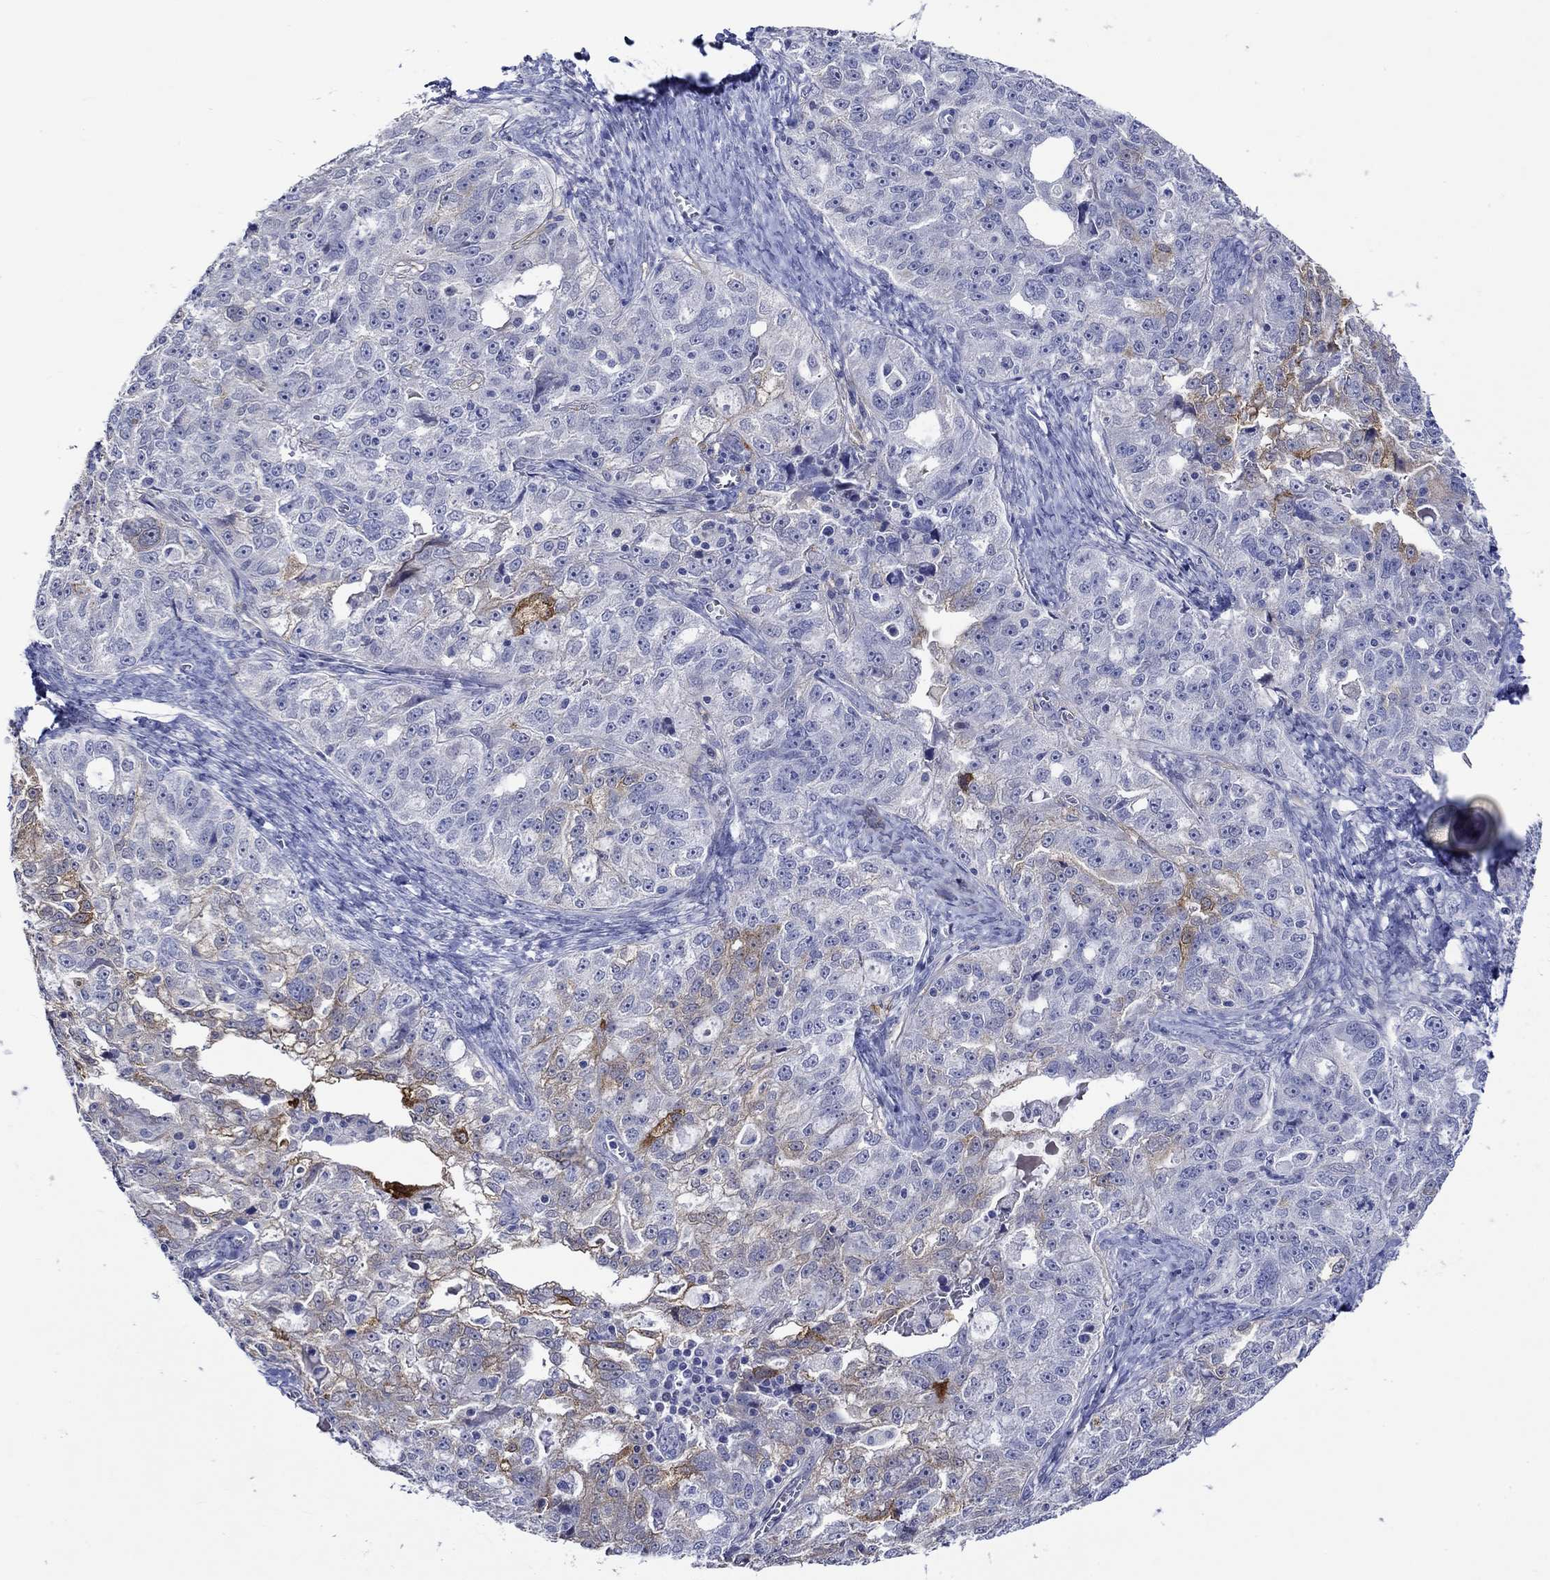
{"staining": {"intensity": "moderate", "quantity": "25%-75%", "location": "cytoplasmic/membranous"}, "tissue": "ovarian cancer", "cell_type": "Tumor cells", "image_type": "cancer", "snomed": [{"axis": "morphology", "description": "Cystadenocarcinoma, serous, NOS"}, {"axis": "topography", "description": "Ovary"}], "caption": "This image reveals immunohistochemistry (IHC) staining of human ovarian serous cystadenocarcinoma, with medium moderate cytoplasmic/membranous expression in approximately 25%-75% of tumor cells.", "gene": "CRYAB", "patient": {"sex": "female", "age": 51}}